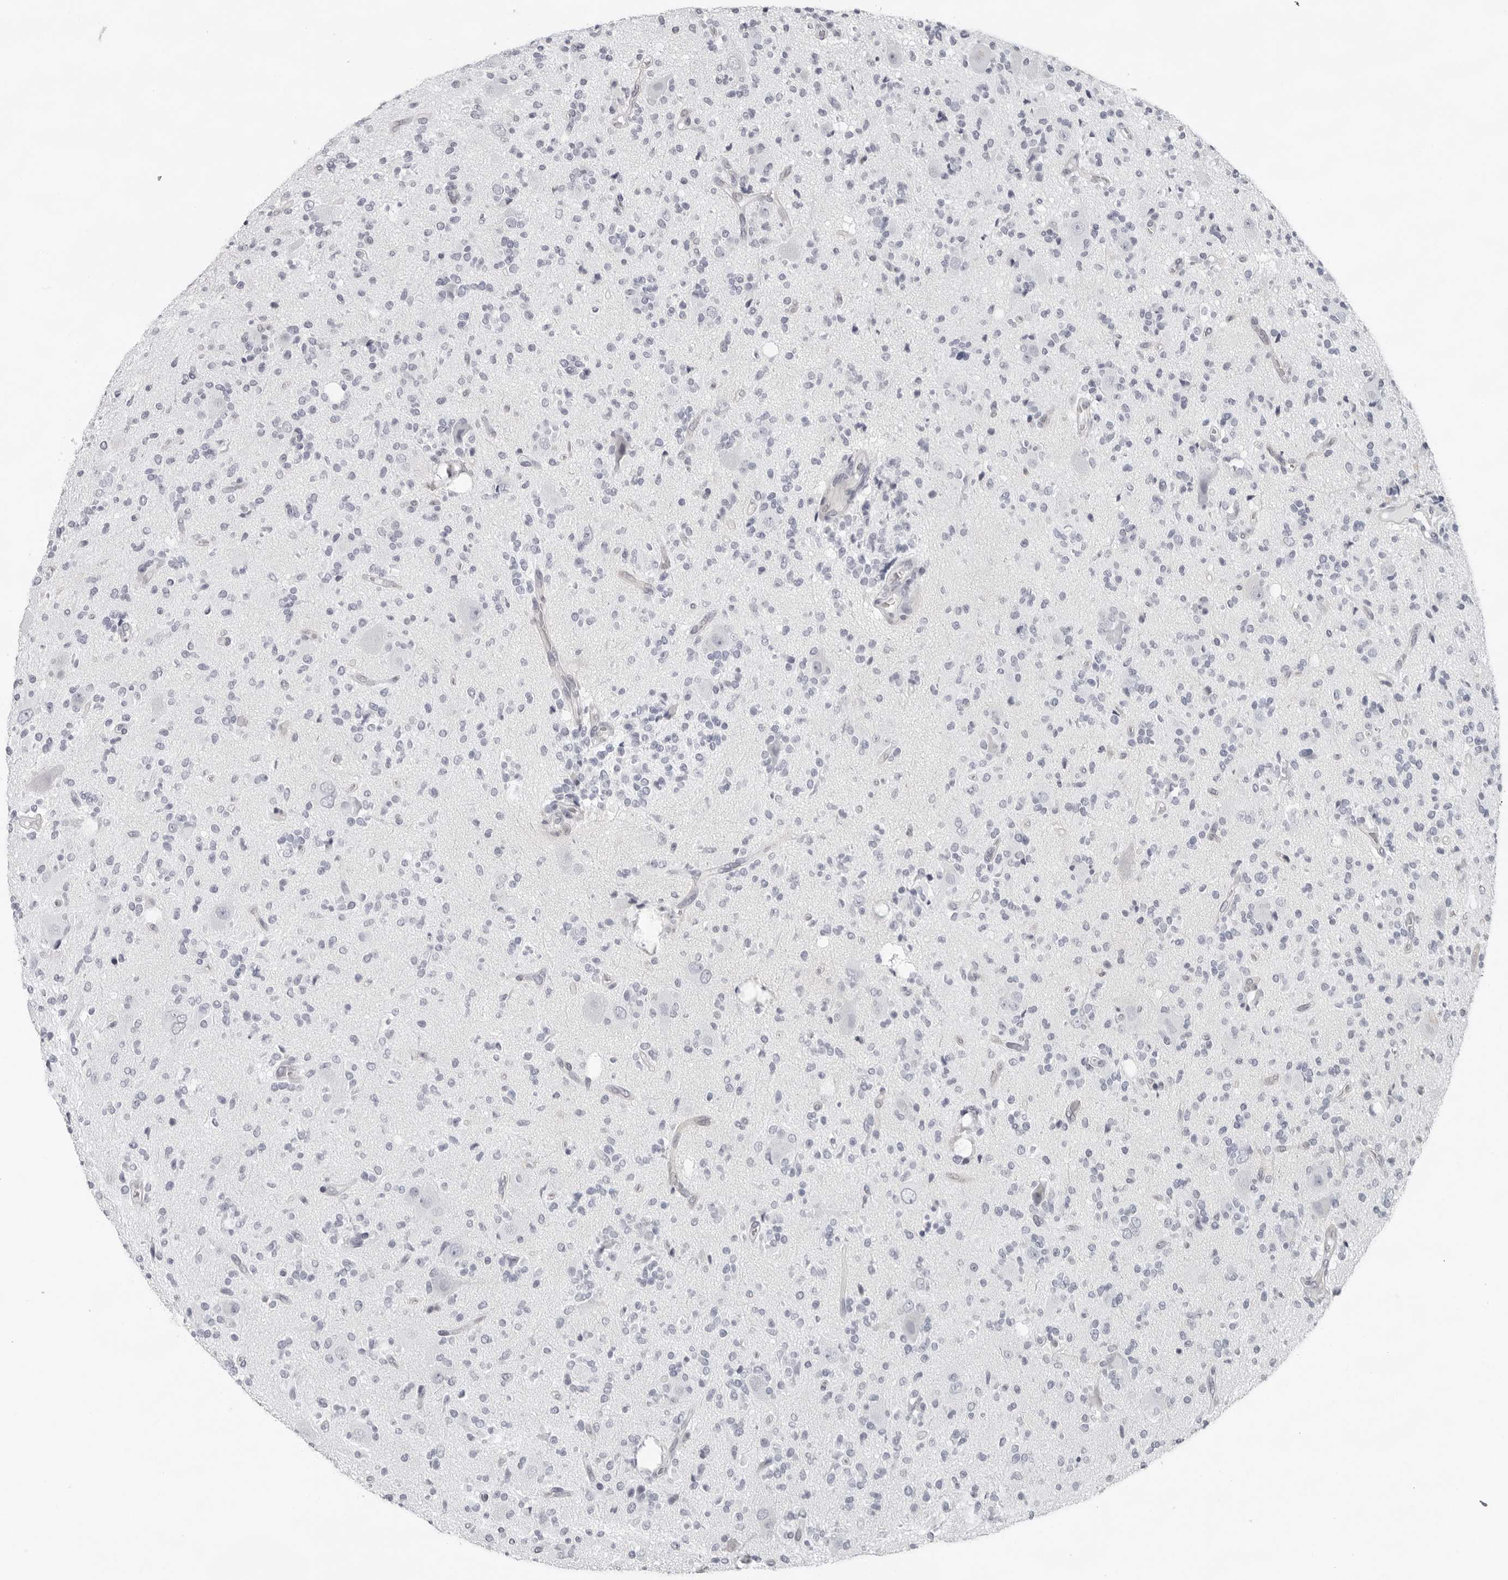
{"staining": {"intensity": "negative", "quantity": "none", "location": "none"}, "tissue": "glioma", "cell_type": "Tumor cells", "image_type": "cancer", "snomed": [{"axis": "morphology", "description": "Glioma, malignant, High grade"}, {"axis": "topography", "description": "Brain"}], "caption": "Tumor cells show no significant protein staining in glioma. (DAB immunohistochemistry (IHC), high magnification).", "gene": "CCDC28B", "patient": {"sex": "male", "age": 34}}